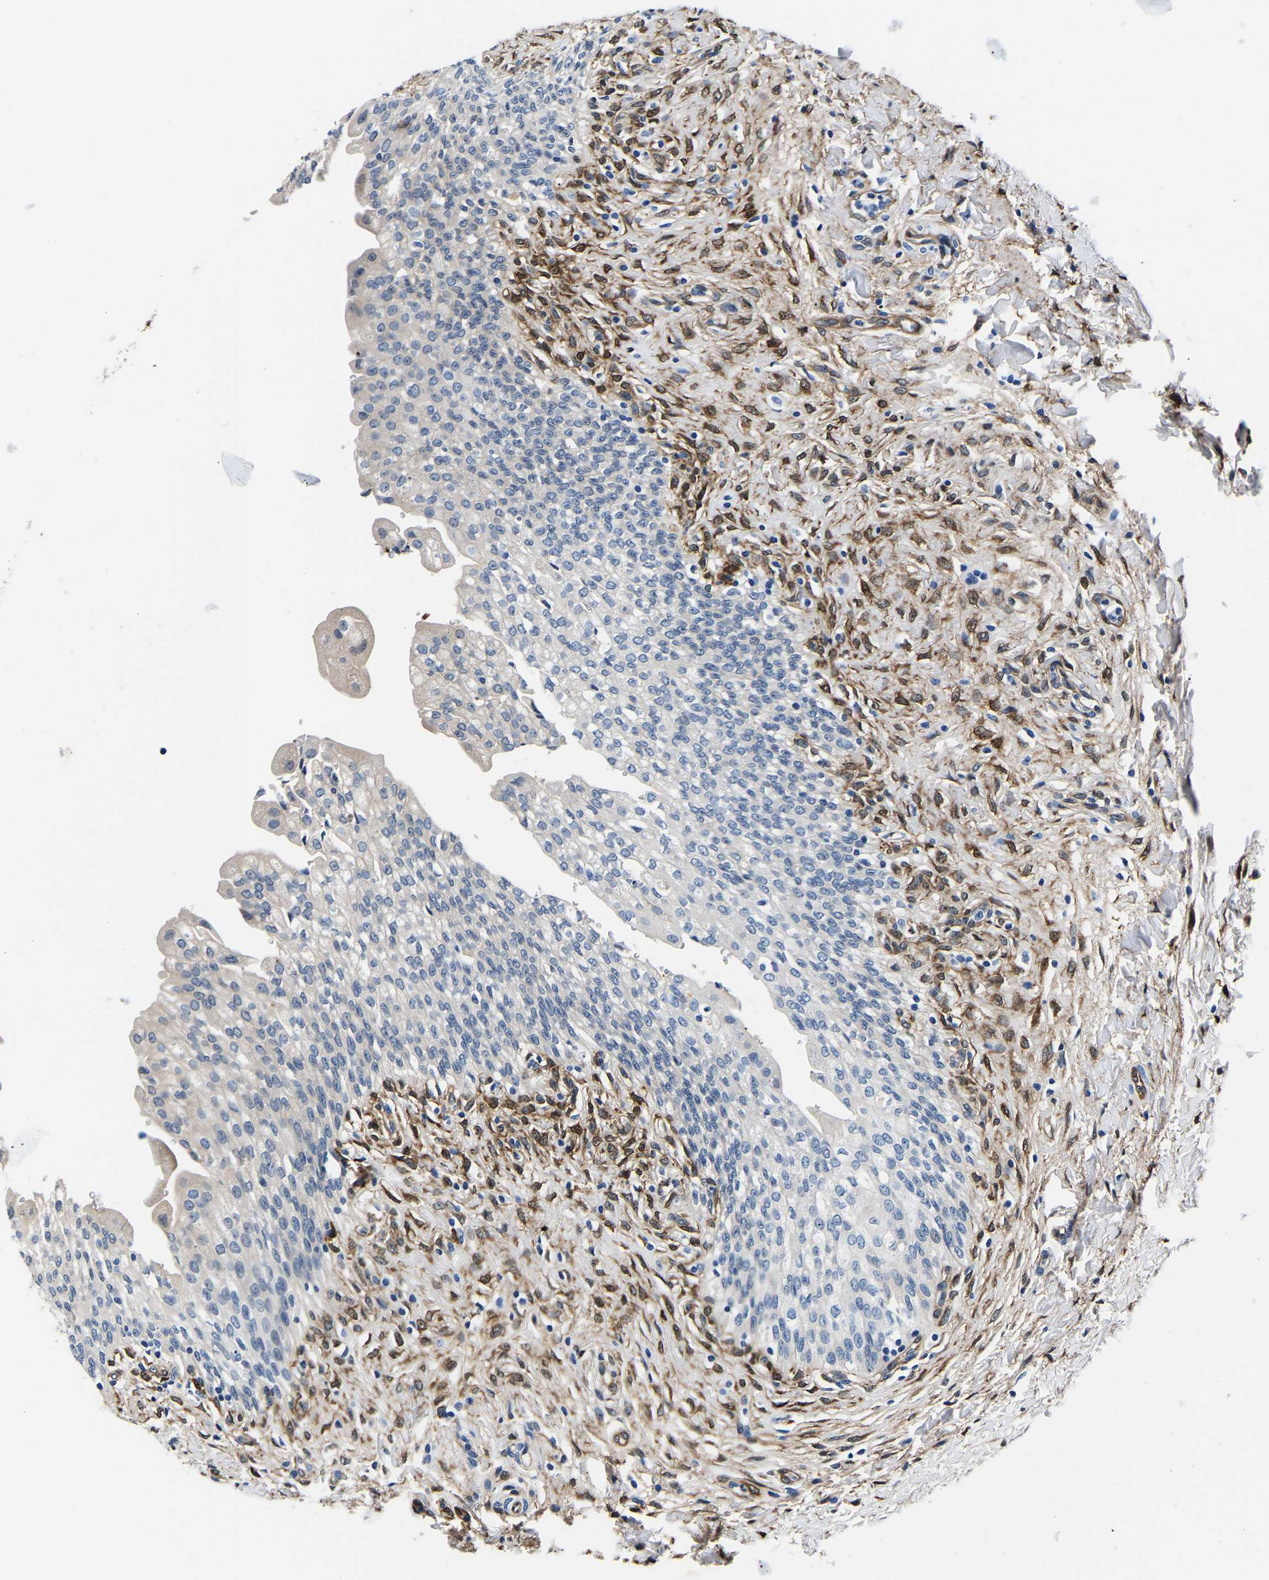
{"staining": {"intensity": "weak", "quantity": "<25%", "location": "cytoplasmic/membranous"}, "tissue": "urinary bladder", "cell_type": "Urothelial cells", "image_type": "normal", "snomed": [{"axis": "morphology", "description": "Urothelial carcinoma, High grade"}, {"axis": "topography", "description": "Urinary bladder"}], "caption": "Urinary bladder stained for a protein using immunohistochemistry demonstrates no staining urothelial cells.", "gene": "S100A13", "patient": {"sex": "male", "age": 46}}